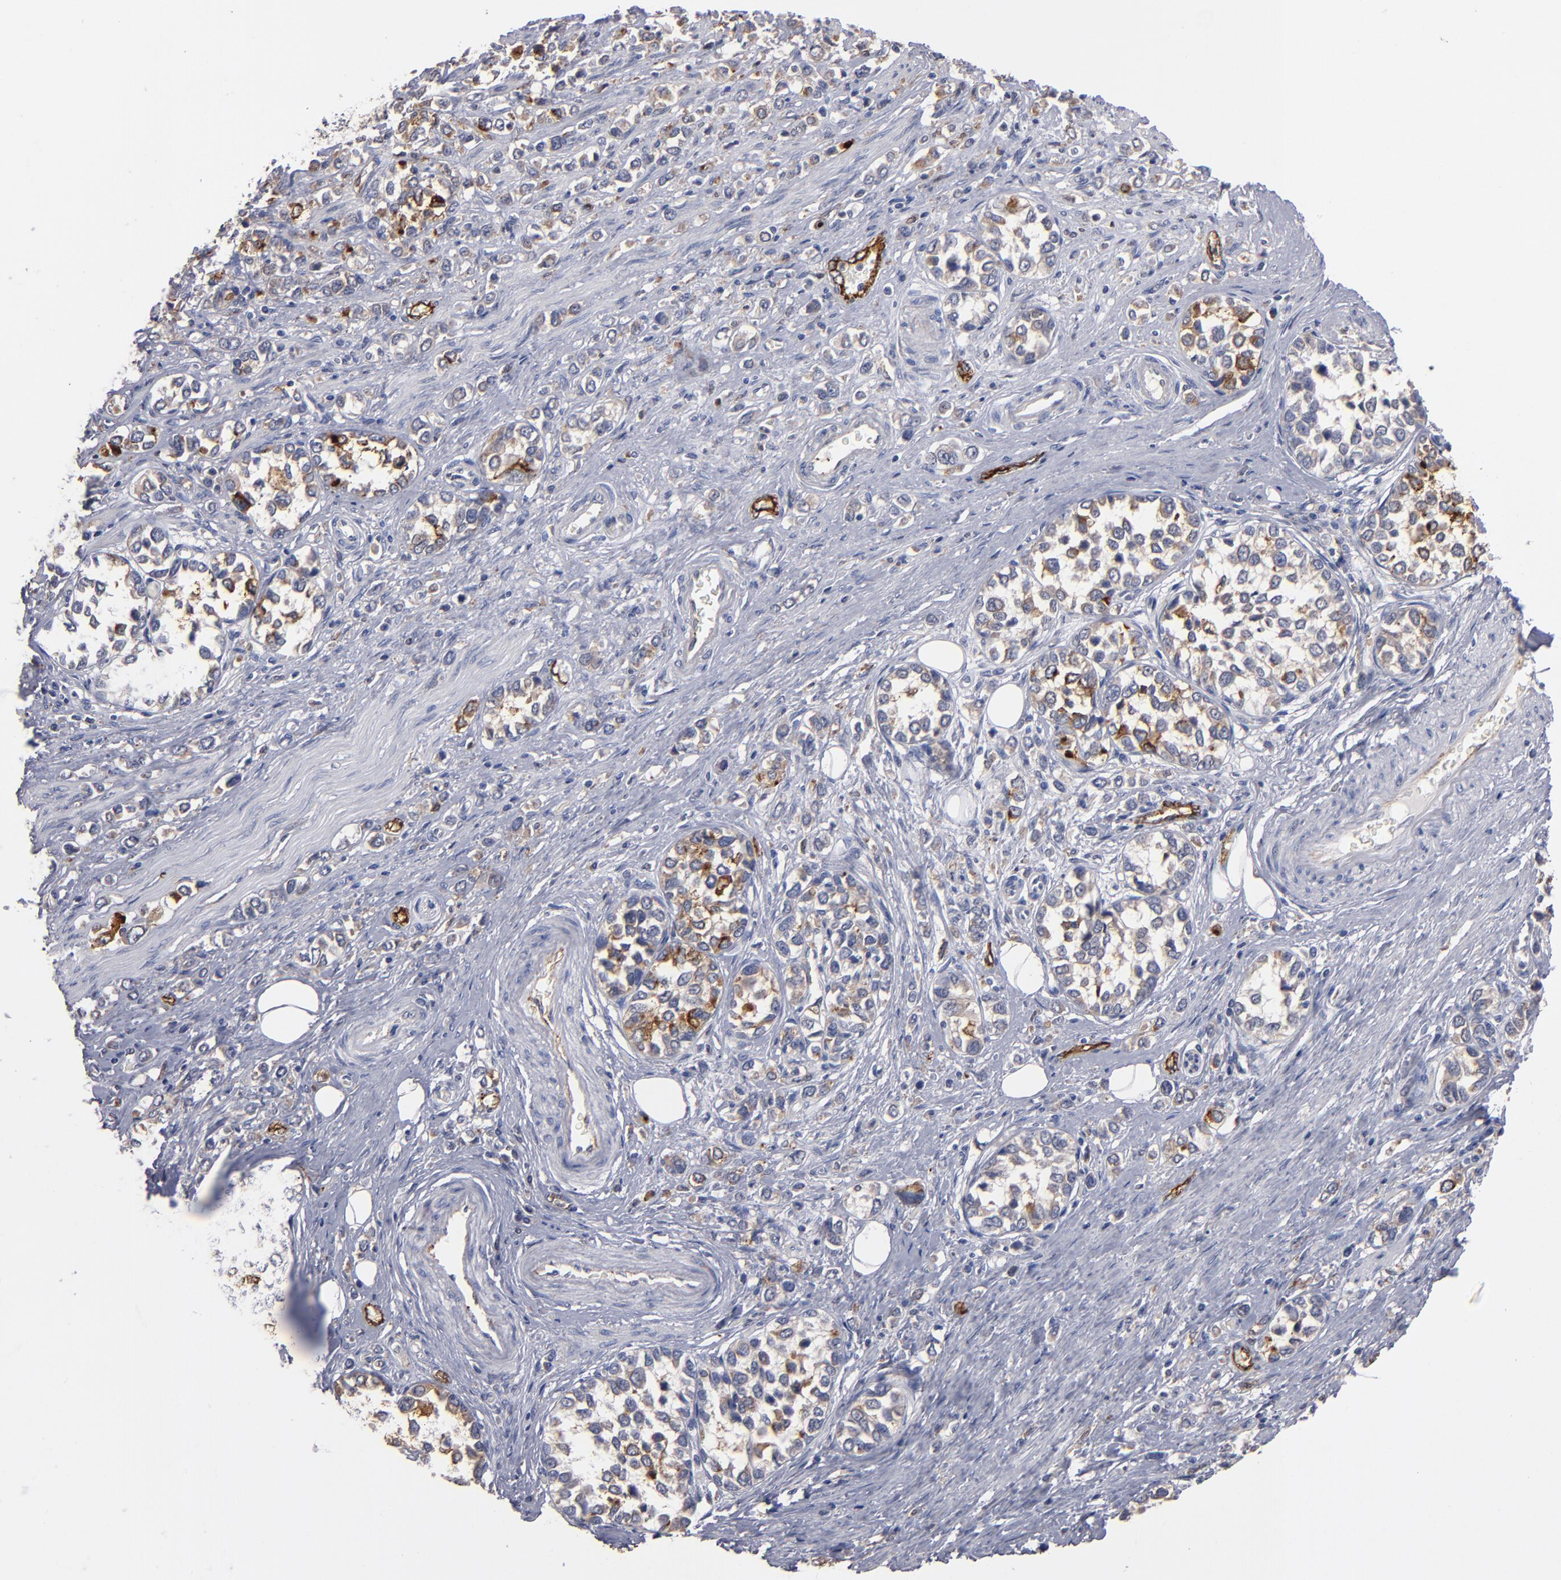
{"staining": {"intensity": "moderate", "quantity": "25%-75%", "location": "cytoplasmic/membranous"}, "tissue": "stomach cancer", "cell_type": "Tumor cells", "image_type": "cancer", "snomed": [{"axis": "morphology", "description": "Adenocarcinoma, NOS"}, {"axis": "topography", "description": "Stomach, upper"}], "caption": "Tumor cells demonstrate medium levels of moderate cytoplasmic/membranous positivity in about 25%-75% of cells in stomach adenocarcinoma.", "gene": "SELP", "patient": {"sex": "male", "age": 76}}